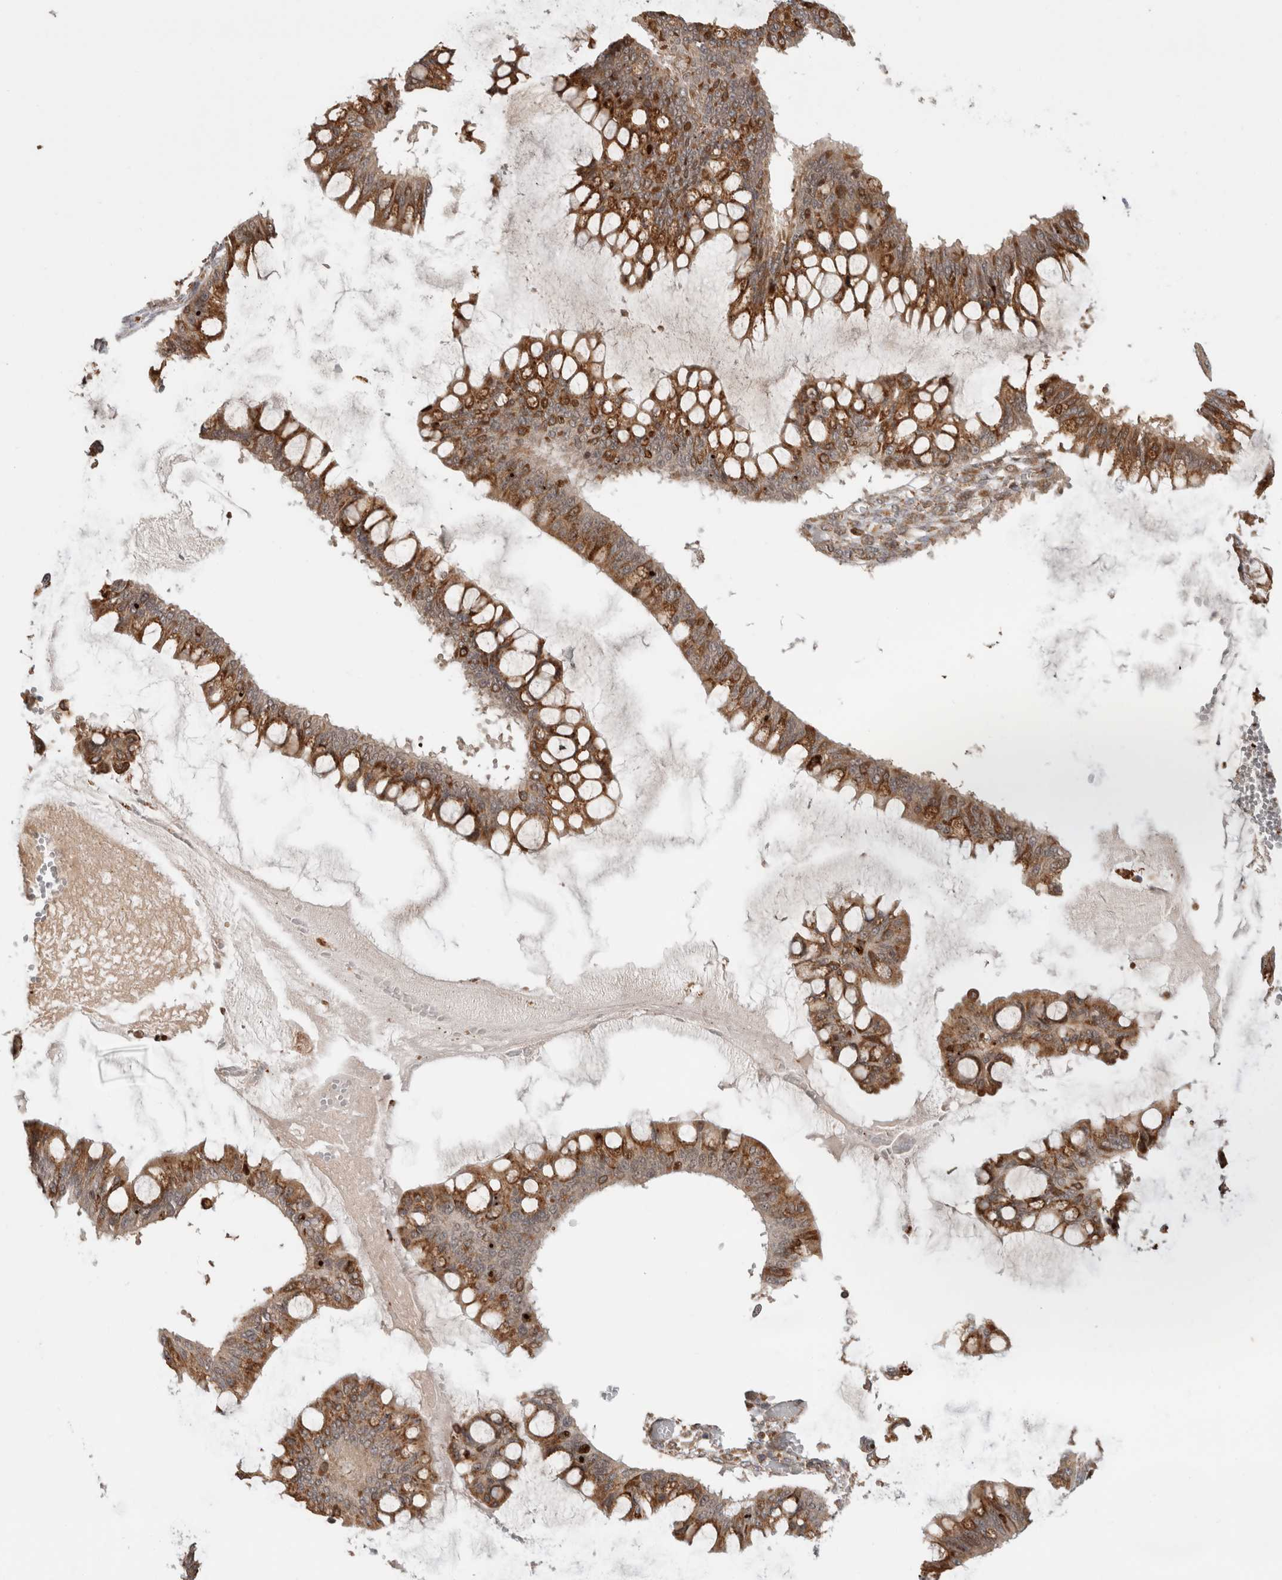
{"staining": {"intensity": "strong", "quantity": "25%-75%", "location": "cytoplasmic/membranous"}, "tissue": "ovarian cancer", "cell_type": "Tumor cells", "image_type": "cancer", "snomed": [{"axis": "morphology", "description": "Cystadenocarcinoma, mucinous, NOS"}, {"axis": "topography", "description": "Ovary"}], "caption": "High-power microscopy captured an immunohistochemistry image of mucinous cystadenocarcinoma (ovarian), revealing strong cytoplasmic/membranous staining in about 25%-75% of tumor cells. (Brightfield microscopy of DAB IHC at high magnification).", "gene": "MS4A7", "patient": {"sex": "female", "age": 73}}